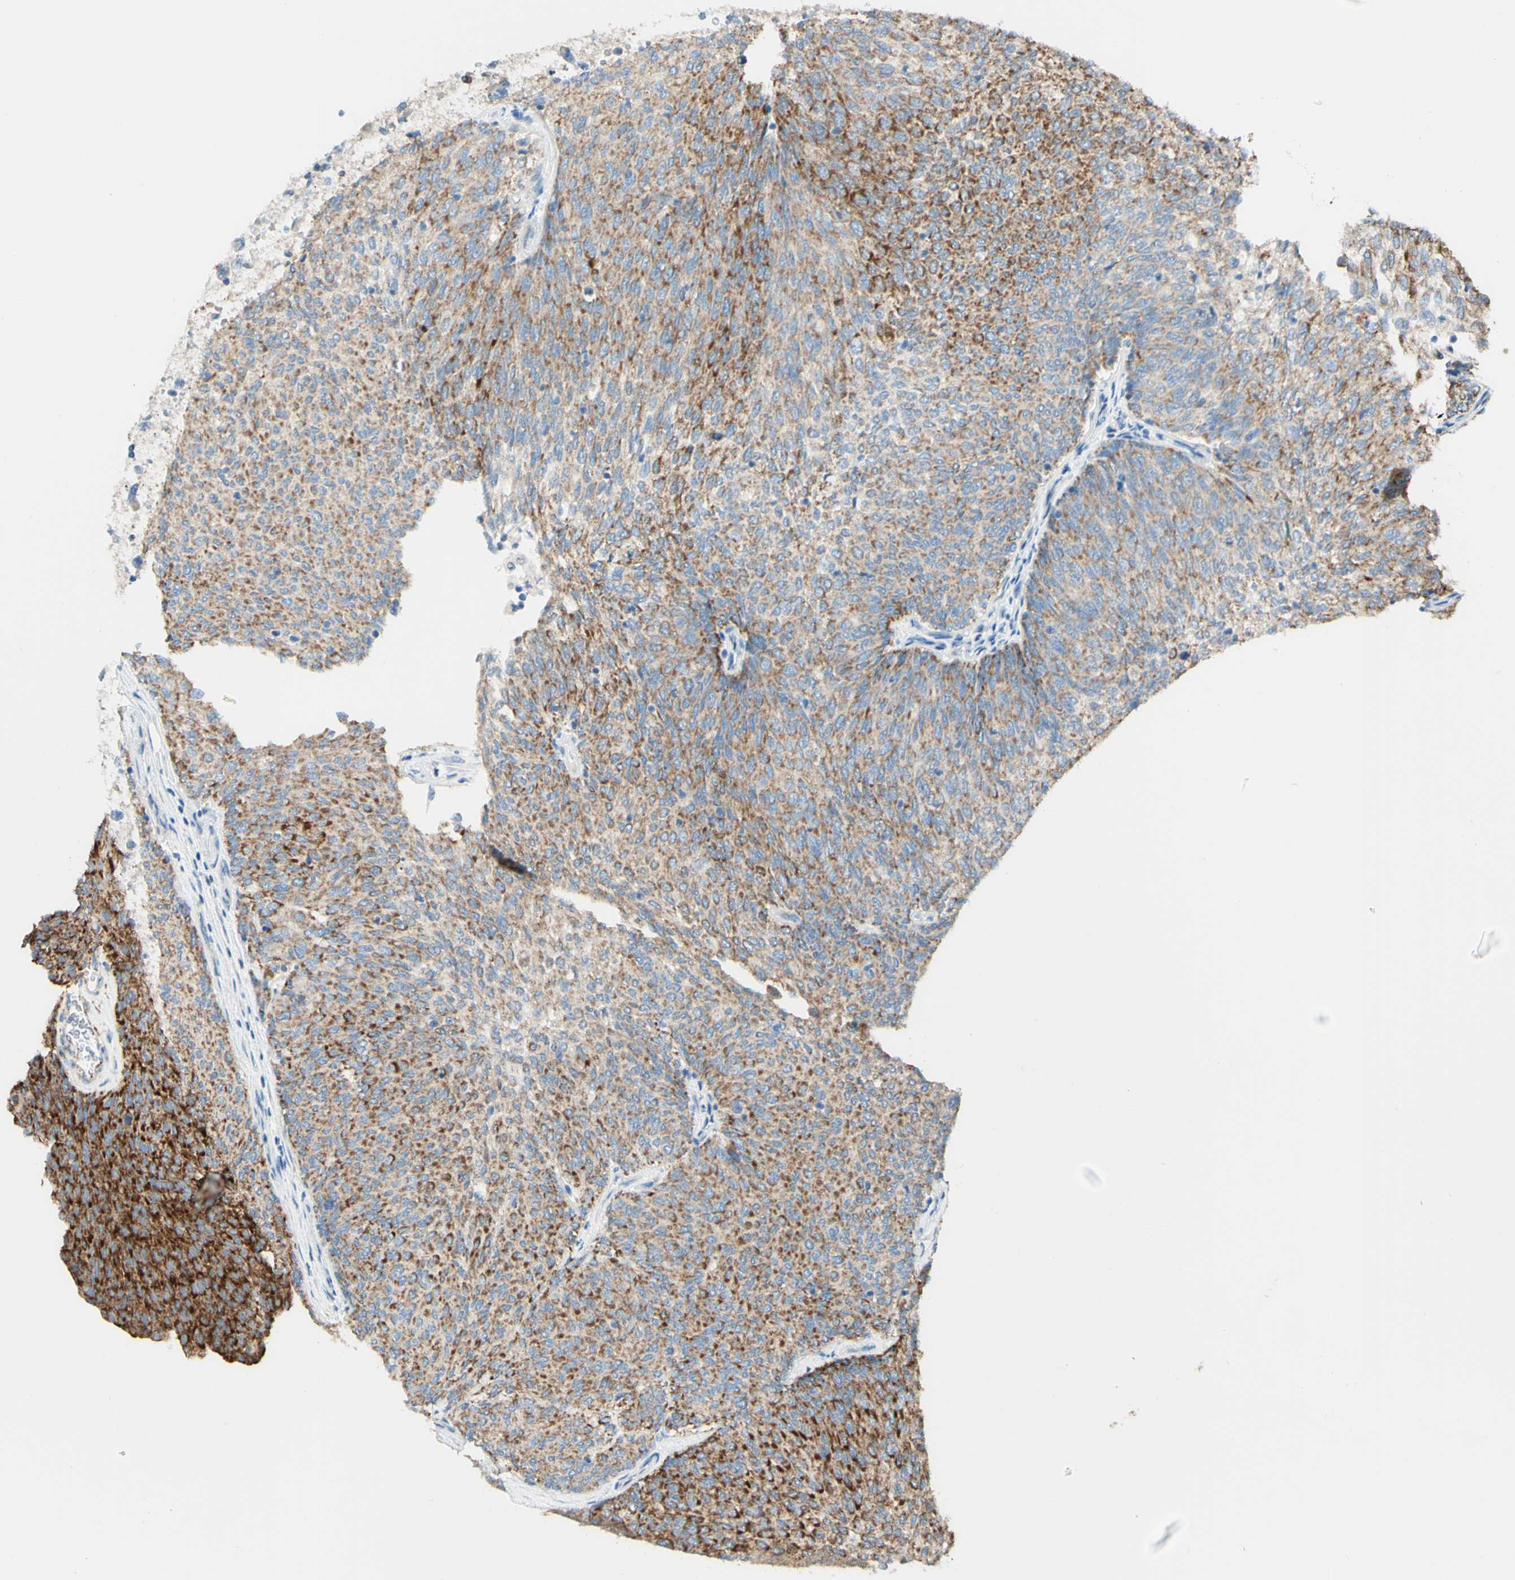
{"staining": {"intensity": "moderate", "quantity": ">75%", "location": "cytoplasmic/membranous"}, "tissue": "urothelial cancer", "cell_type": "Tumor cells", "image_type": "cancer", "snomed": [{"axis": "morphology", "description": "Urothelial carcinoma, Low grade"}, {"axis": "topography", "description": "Urinary bladder"}], "caption": "Urothelial carcinoma (low-grade) stained with a brown dye demonstrates moderate cytoplasmic/membranous positive expression in about >75% of tumor cells.", "gene": "ARMC10", "patient": {"sex": "female", "age": 79}}